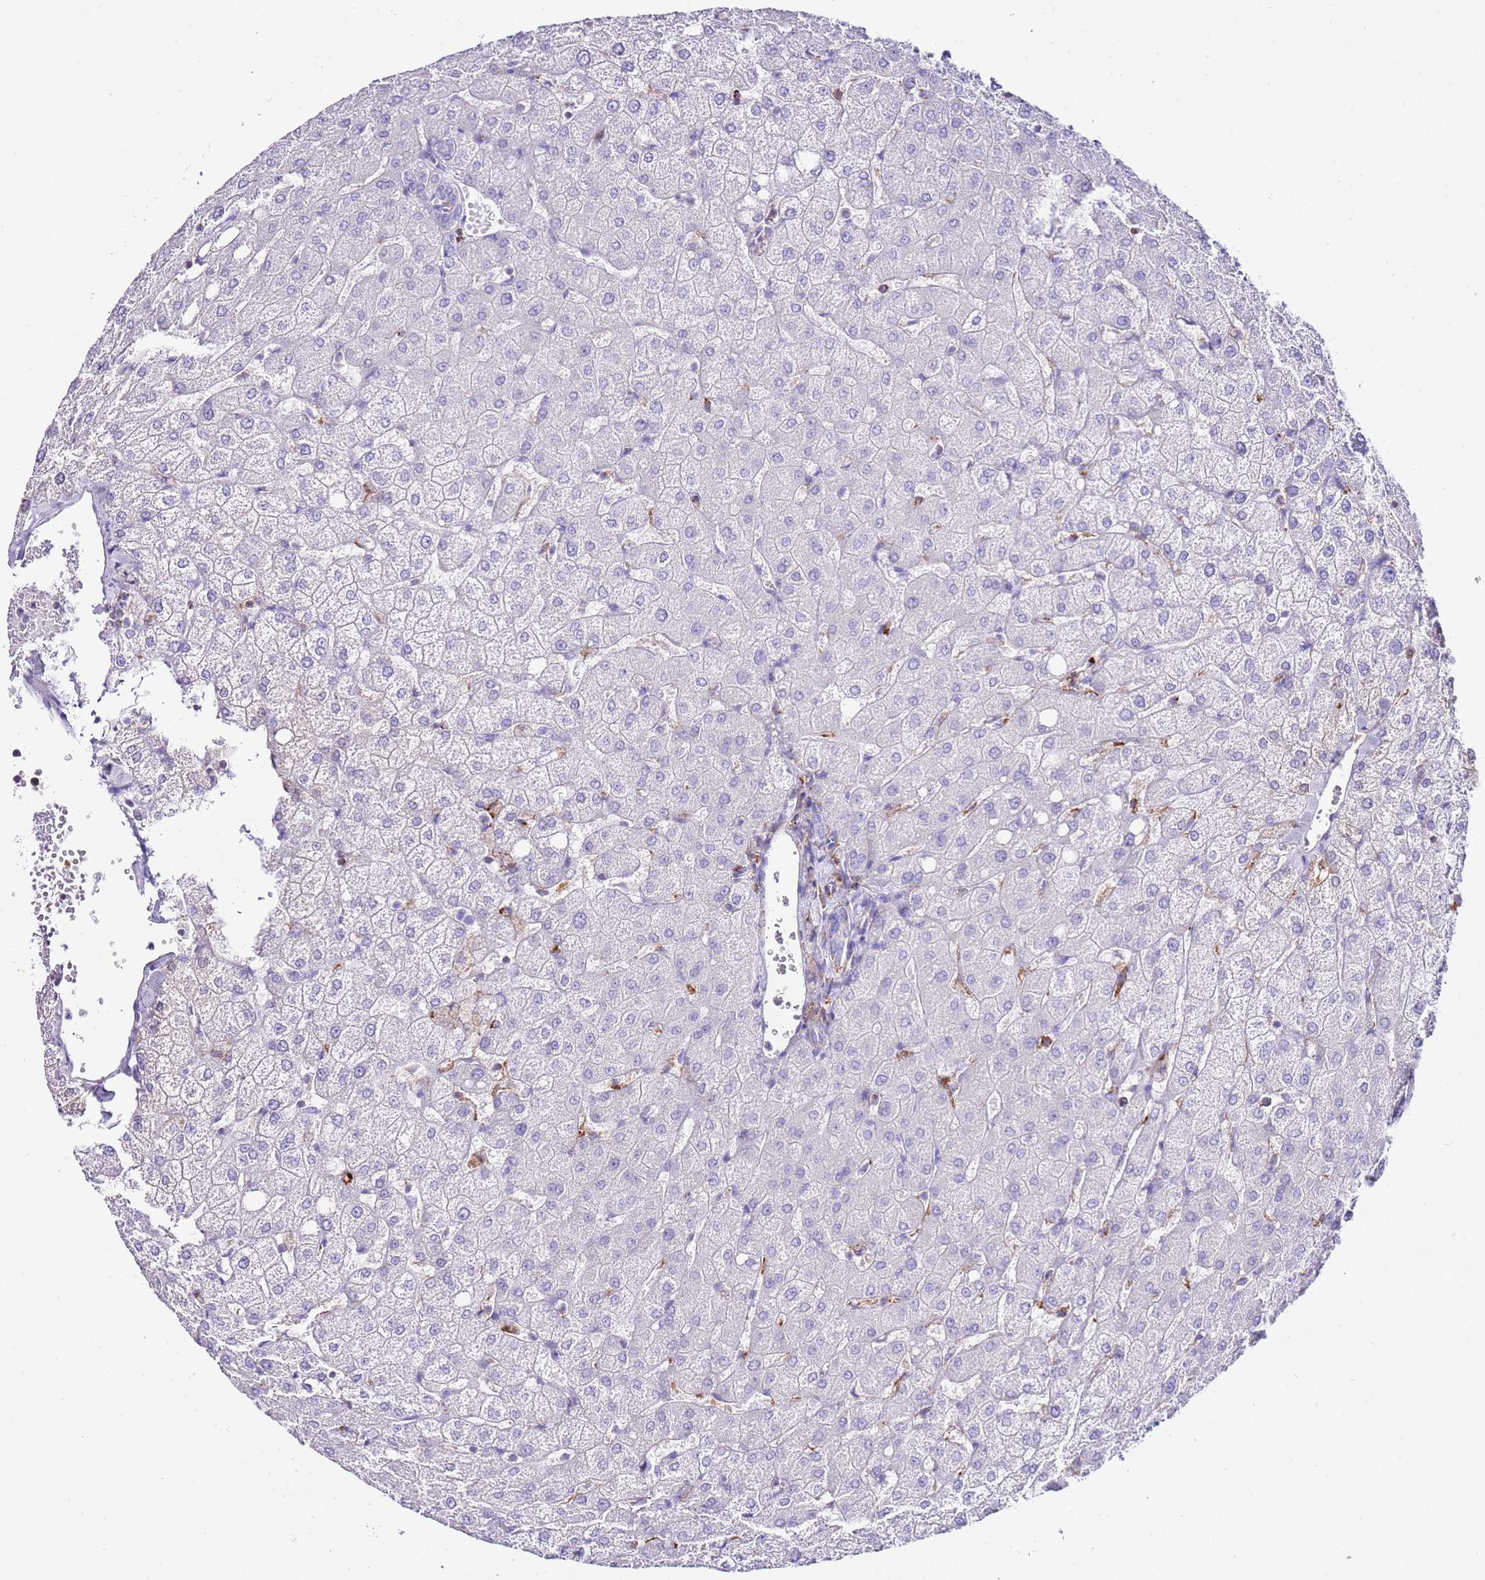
{"staining": {"intensity": "negative", "quantity": "none", "location": "none"}, "tissue": "liver", "cell_type": "Cholangiocytes", "image_type": "normal", "snomed": [{"axis": "morphology", "description": "Normal tissue, NOS"}, {"axis": "topography", "description": "Liver"}], "caption": "Immunohistochemistry photomicrograph of unremarkable liver: liver stained with DAB shows no significant protein positivity in cholangiocytes.", "gene": "ALDH3A1", "patient": {"sex": "female", "age": 54}}